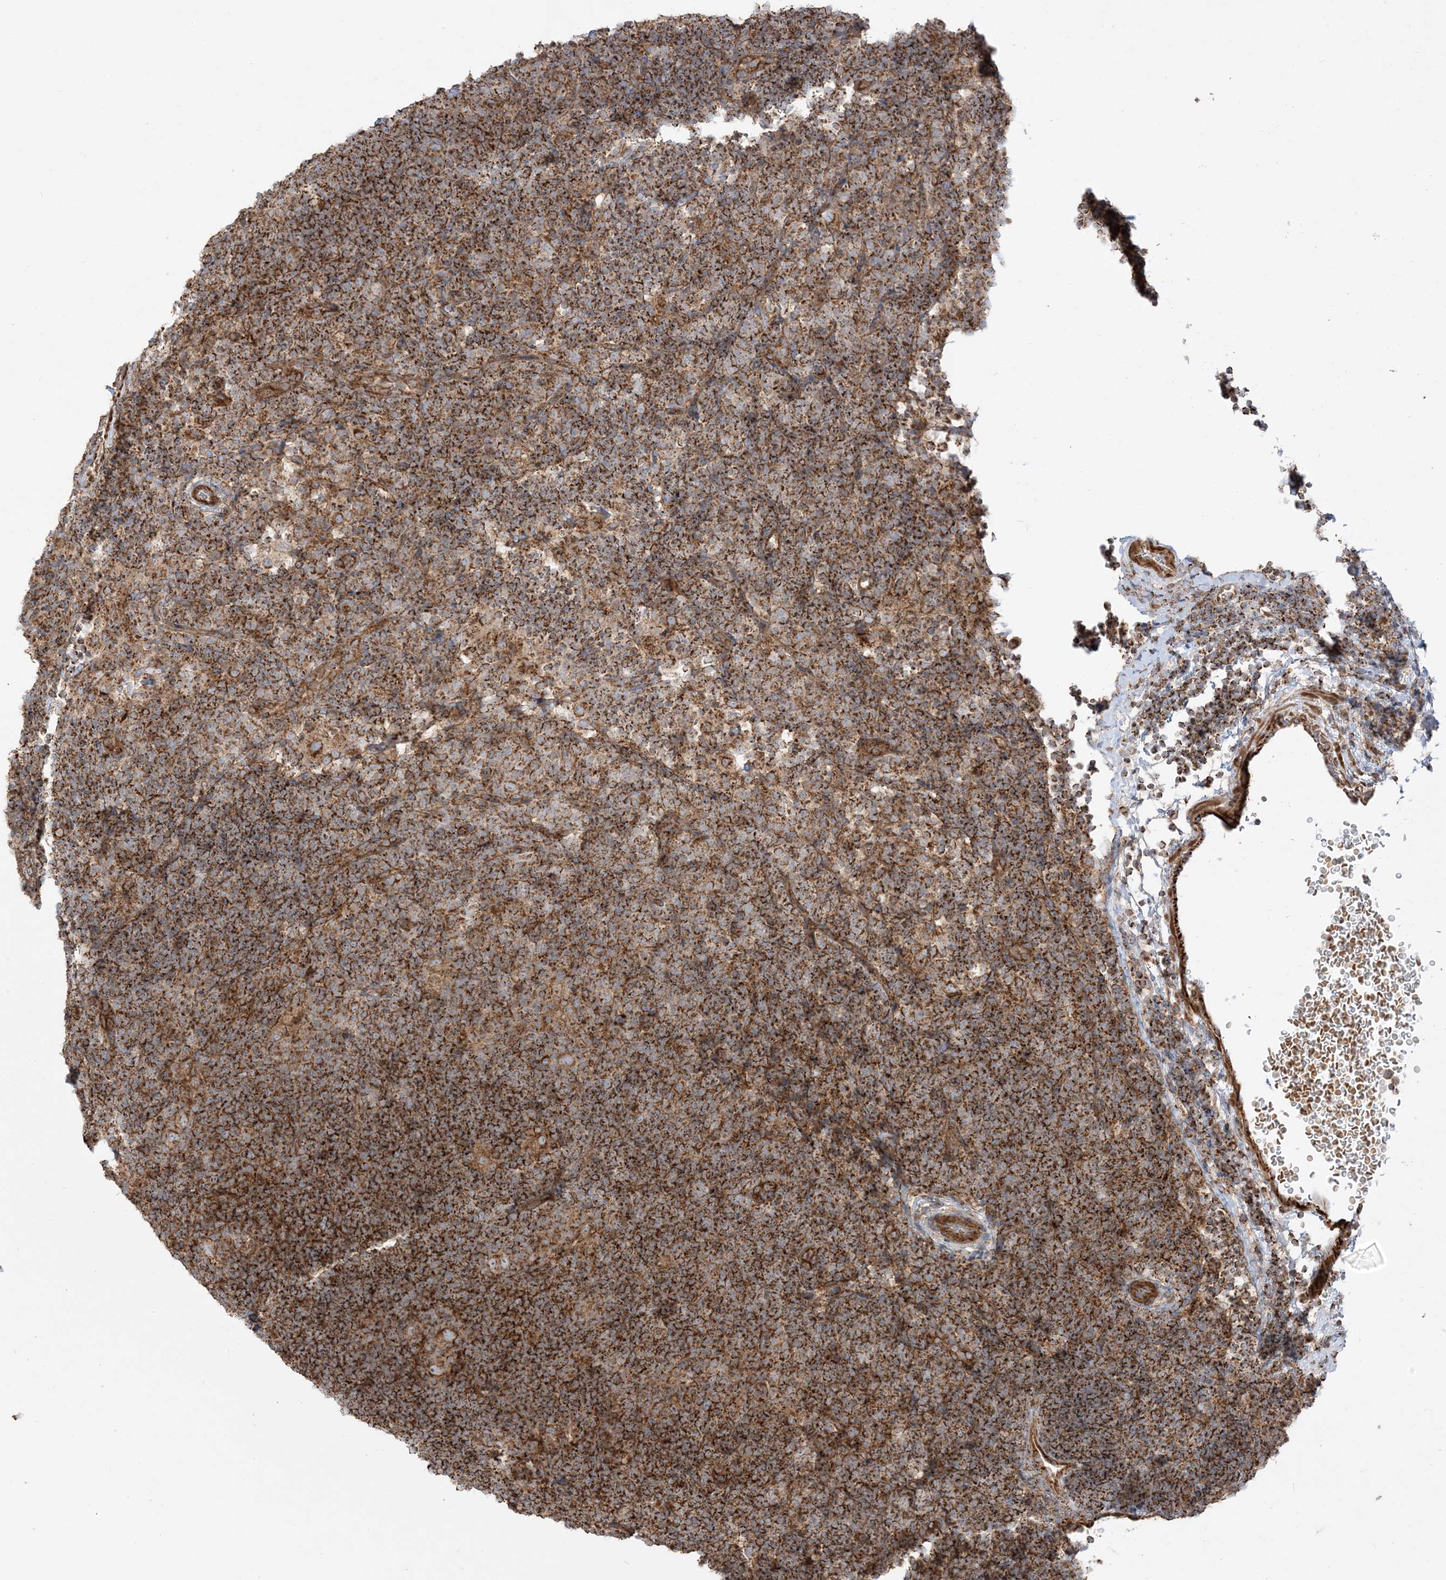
{"staining": {"intensity": "moderate", "quantity": ">75%", "location": "cytoplasmic/membranous"}, "tissue": "lymphoma", "cell_type": "Tumor cells", "image_type": "cancer", "snomed": [{"axis": "morphology", "description": "Hodgkin's disease, NOS"}, {"axis": "topography", "description": "Lymph node"}], "caption": "Approximately >75% of tumor cells in human Hodgkin's disease reveal moderate cytoplasmic/membranous protein staining as visualized by brown immunohistochemical staining.", "gene": "AARS2", "patient": {"sex": "female", "age": 57}}